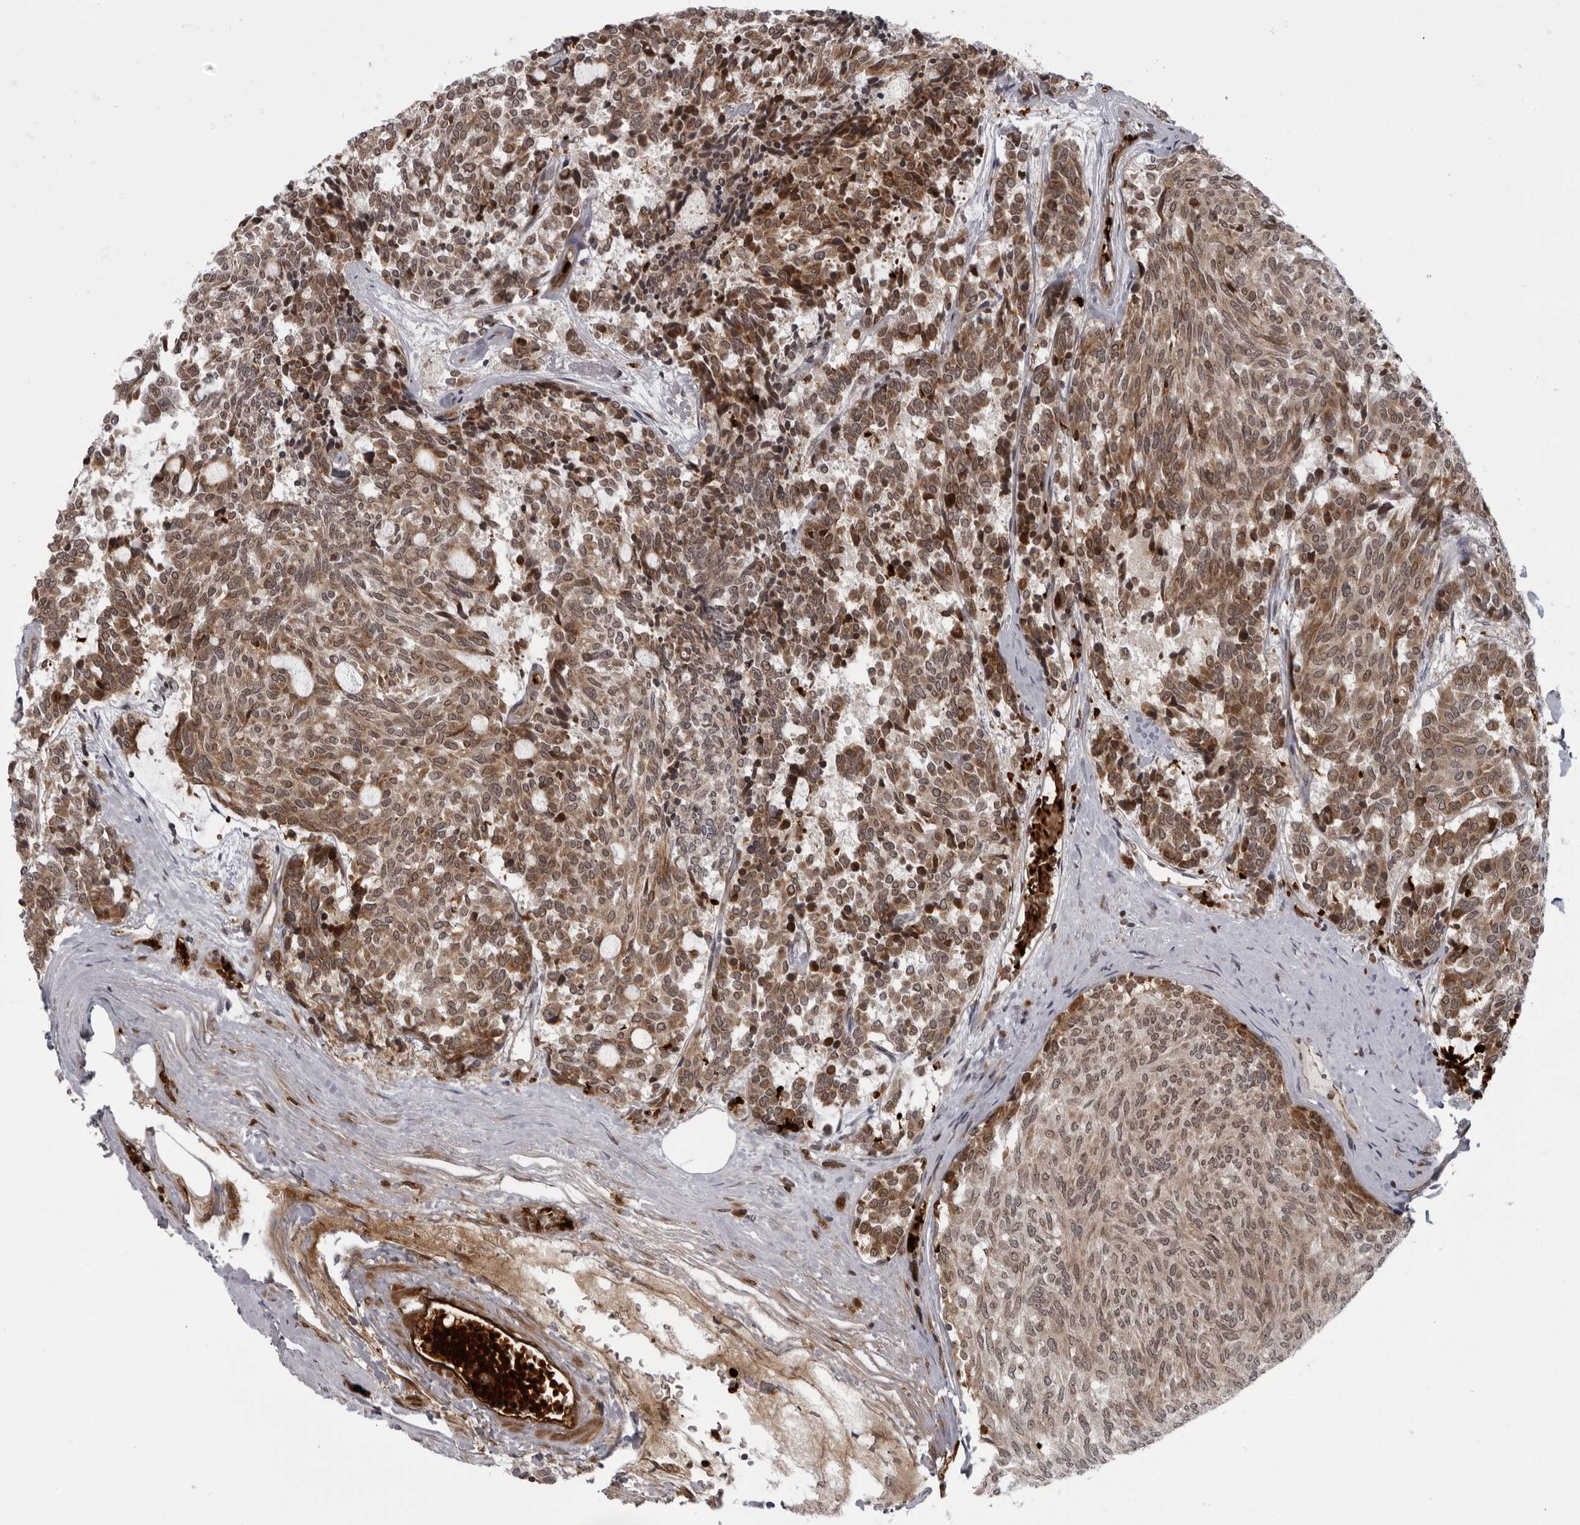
{"staining": {"intensity": "moderate", "quantity": ">75%", "location": "cytoplasmic/membranous"}, "tissue": "carcinoid", "cell_type": "Tumor cells", "image_type": "cancer", "snomed": [{"axis": "morphology", "description": "Carcinoid, malignant, NOS"}, {"axis": "topography", "description": "Pancreas"}], "caption": "DAB (3,3'-diaminobenzidine) immunohistochemical staining of carcinoid demonstrates moderate cytoplasmic/membranous protein expression in about >75% of tumor cells. Immunohistochemistry (ihc) stains the protein of interest in brown and the nuclei are stained blue.", "gene": "THOP1", "patient": {"sex": "female", "age": 54}}